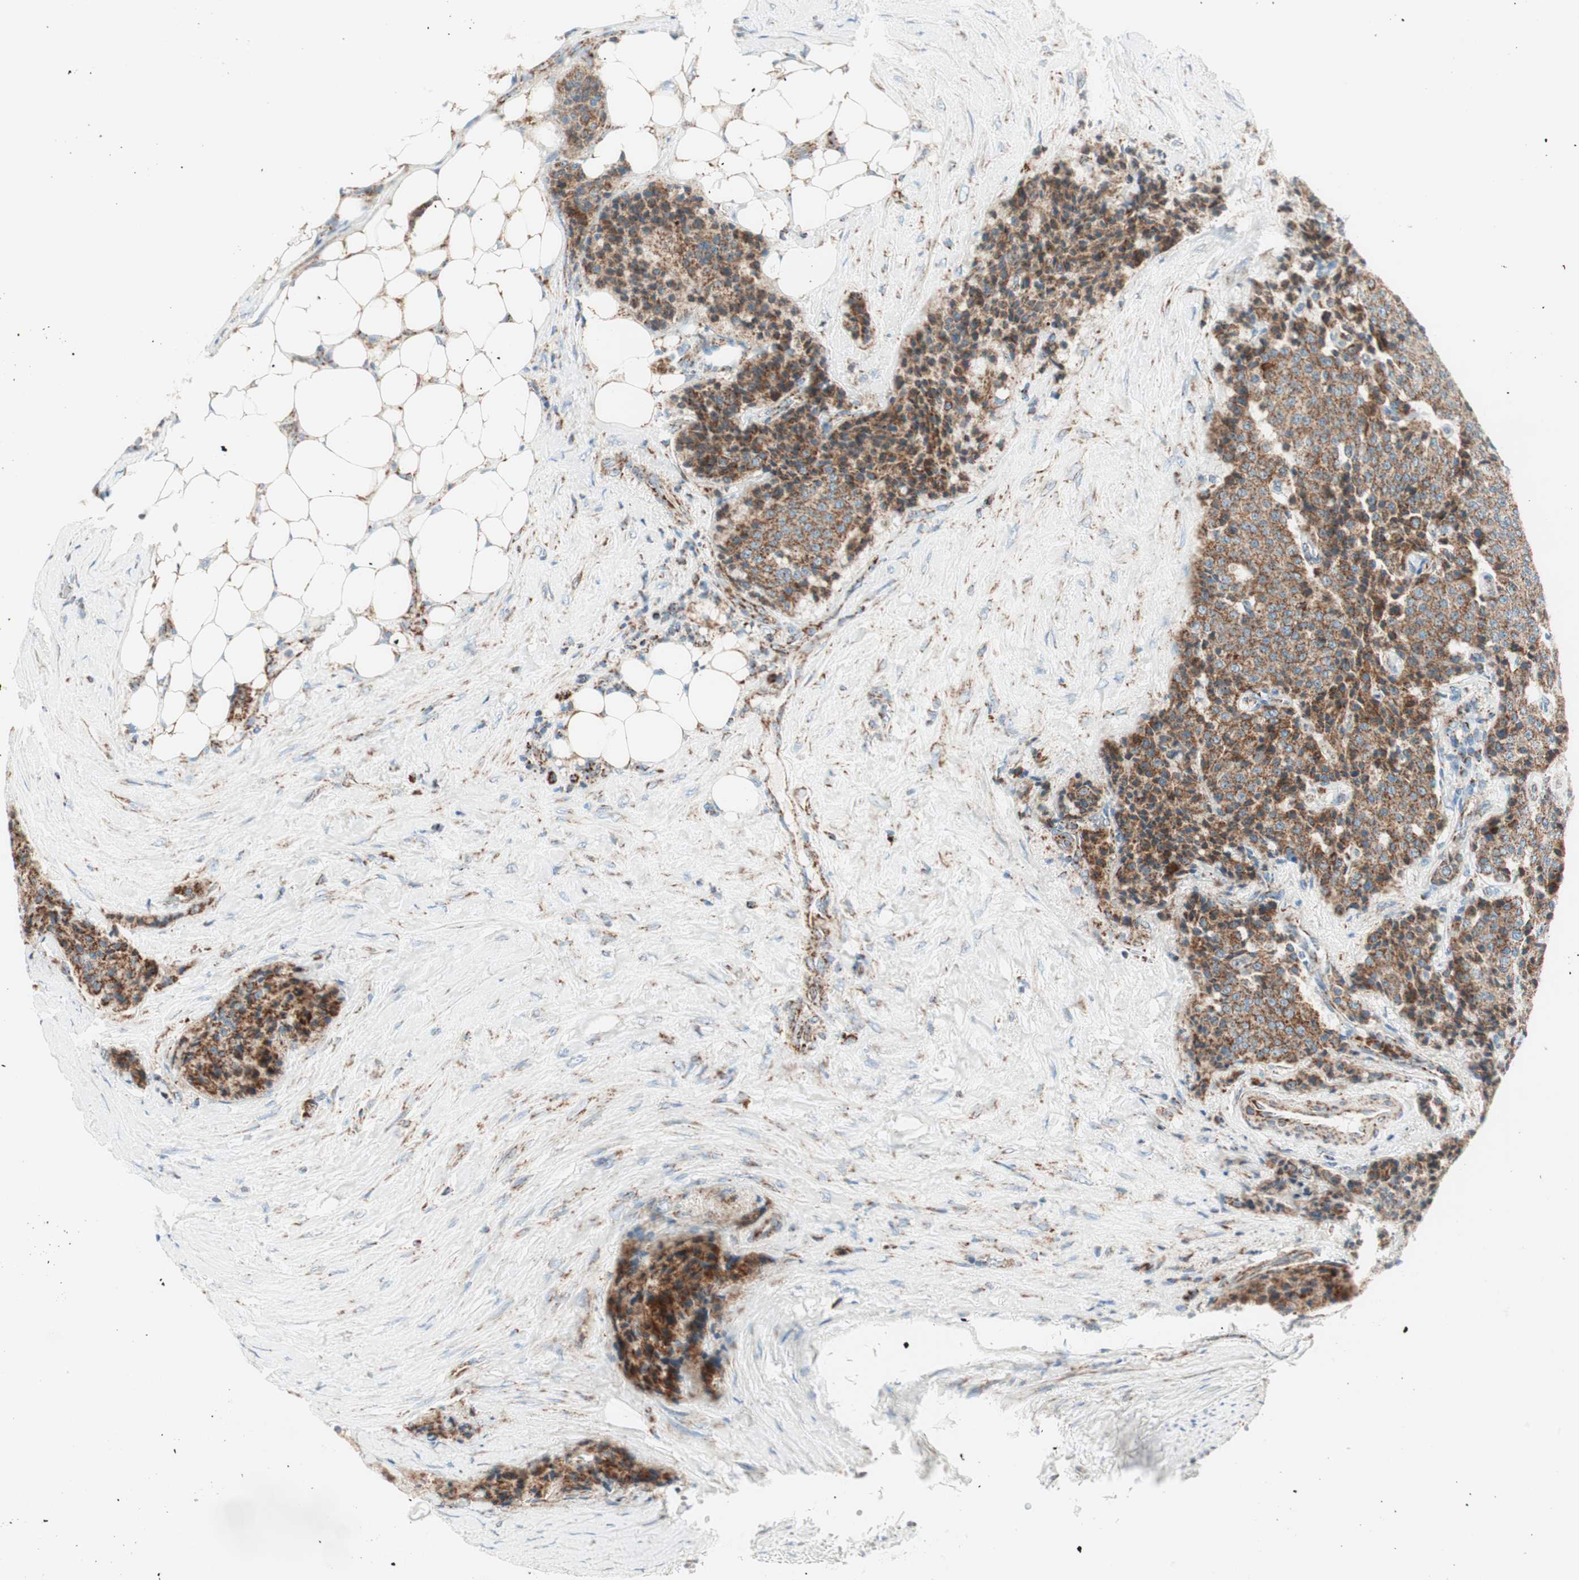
{"staining": {"intensity": "moderate", "quantity": ">75%", "location": "cytoplasmic/membranous"}, "tissue": "carcinoid", "cell_type": "Tumor cells", "image_type": "cancer", "snomed": [{"axis": "morphology", "description": "Carcinoid, malignant, NOS"}, {"axis": "topography", "description": "Colon"}], "caption": "Tumor cells demonstrate medium levels of moderate cytoplasmic/membranous positivity in approximately >75% of cells in human malignant carcinoid.", "gene": "TOMM20", "patient": {"sex": "female", "age": 61}}